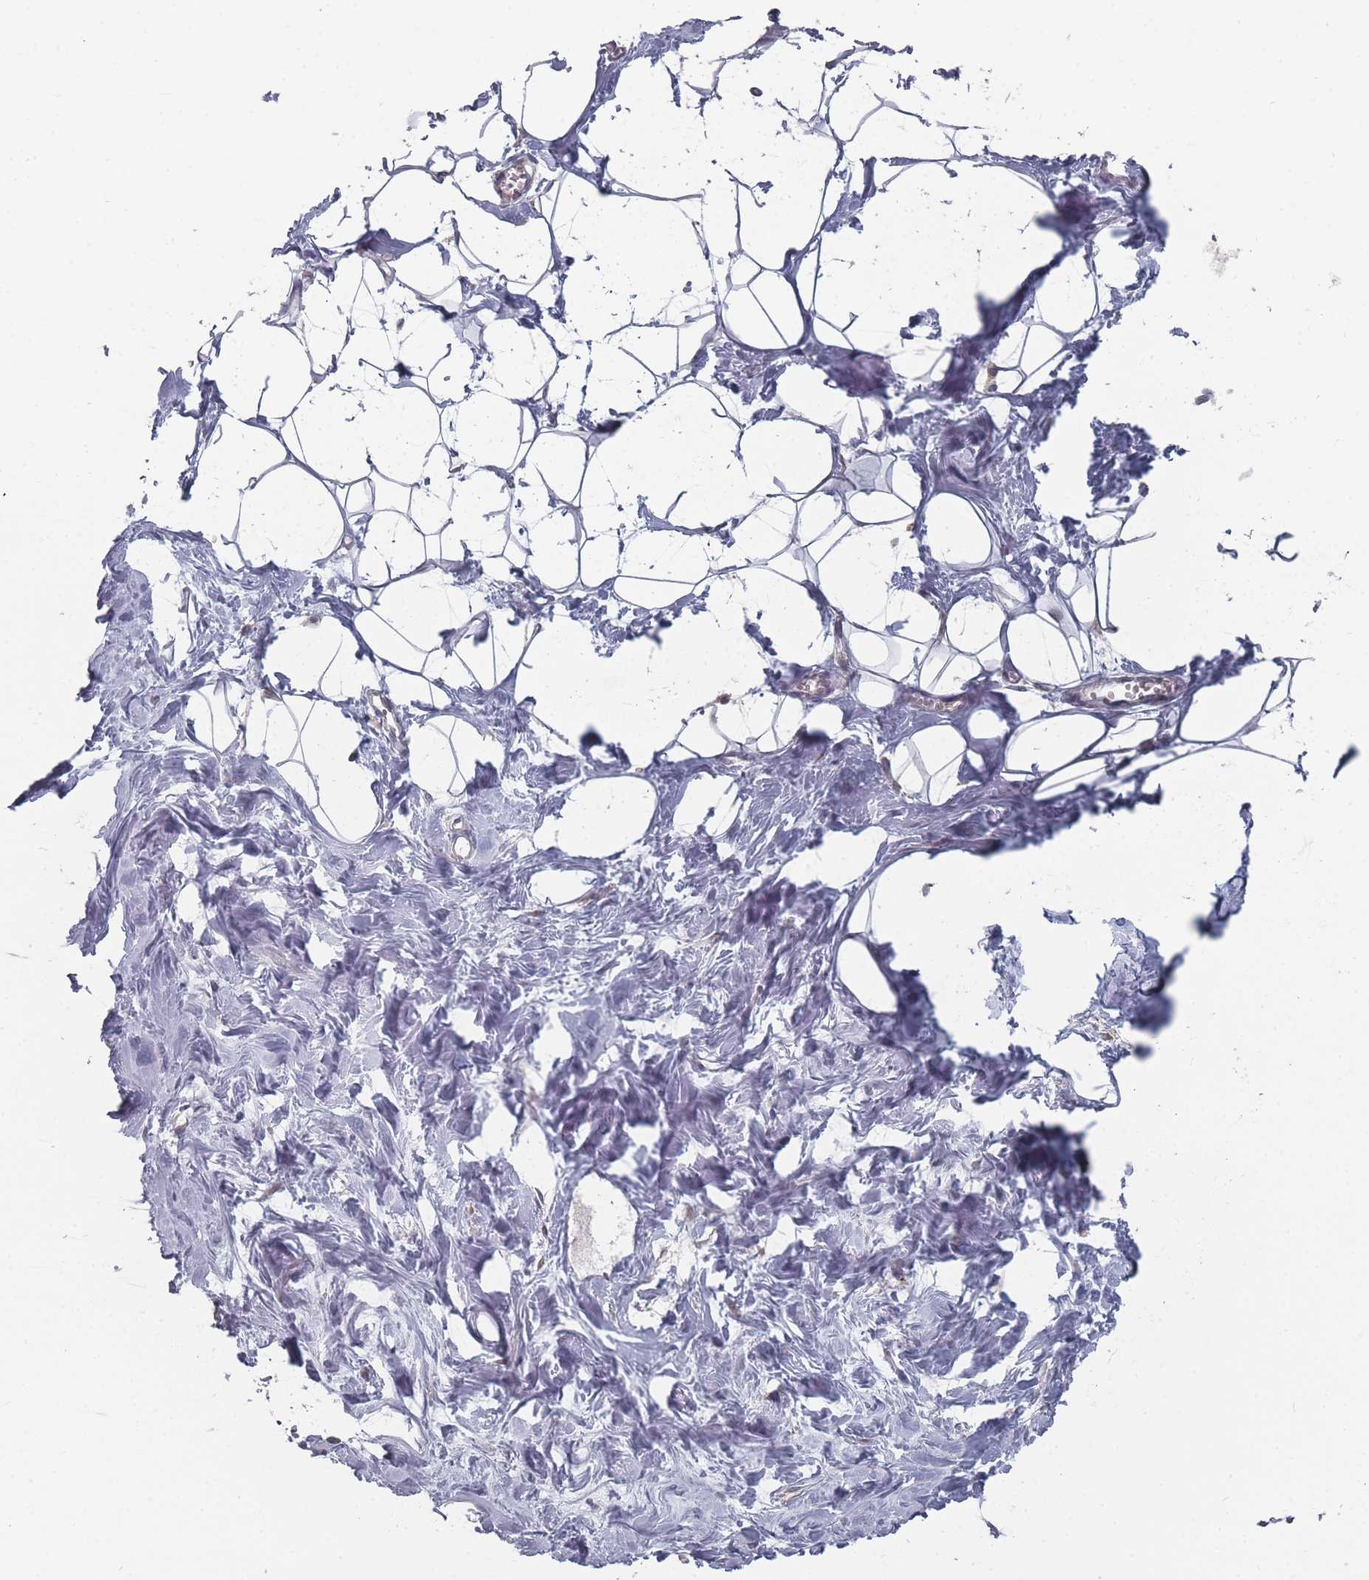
{"staining": {"intensity": "negative", "quantity": "none", "location": "none"}, "tissue": "breast", "cell_type": "Adipocytes", "image_type": "normal", "snomed": [{"axis": "morphology", "description": "Normal tissue, NOS"}, {"axis": "topography", "description": "Breast"}], "caption": "Immunohistochemical staining of benign human breast displays no significant positivity in adipocytes.", "gene": "TBC1D25", "patient": {"sex": "female", "age": 27}}